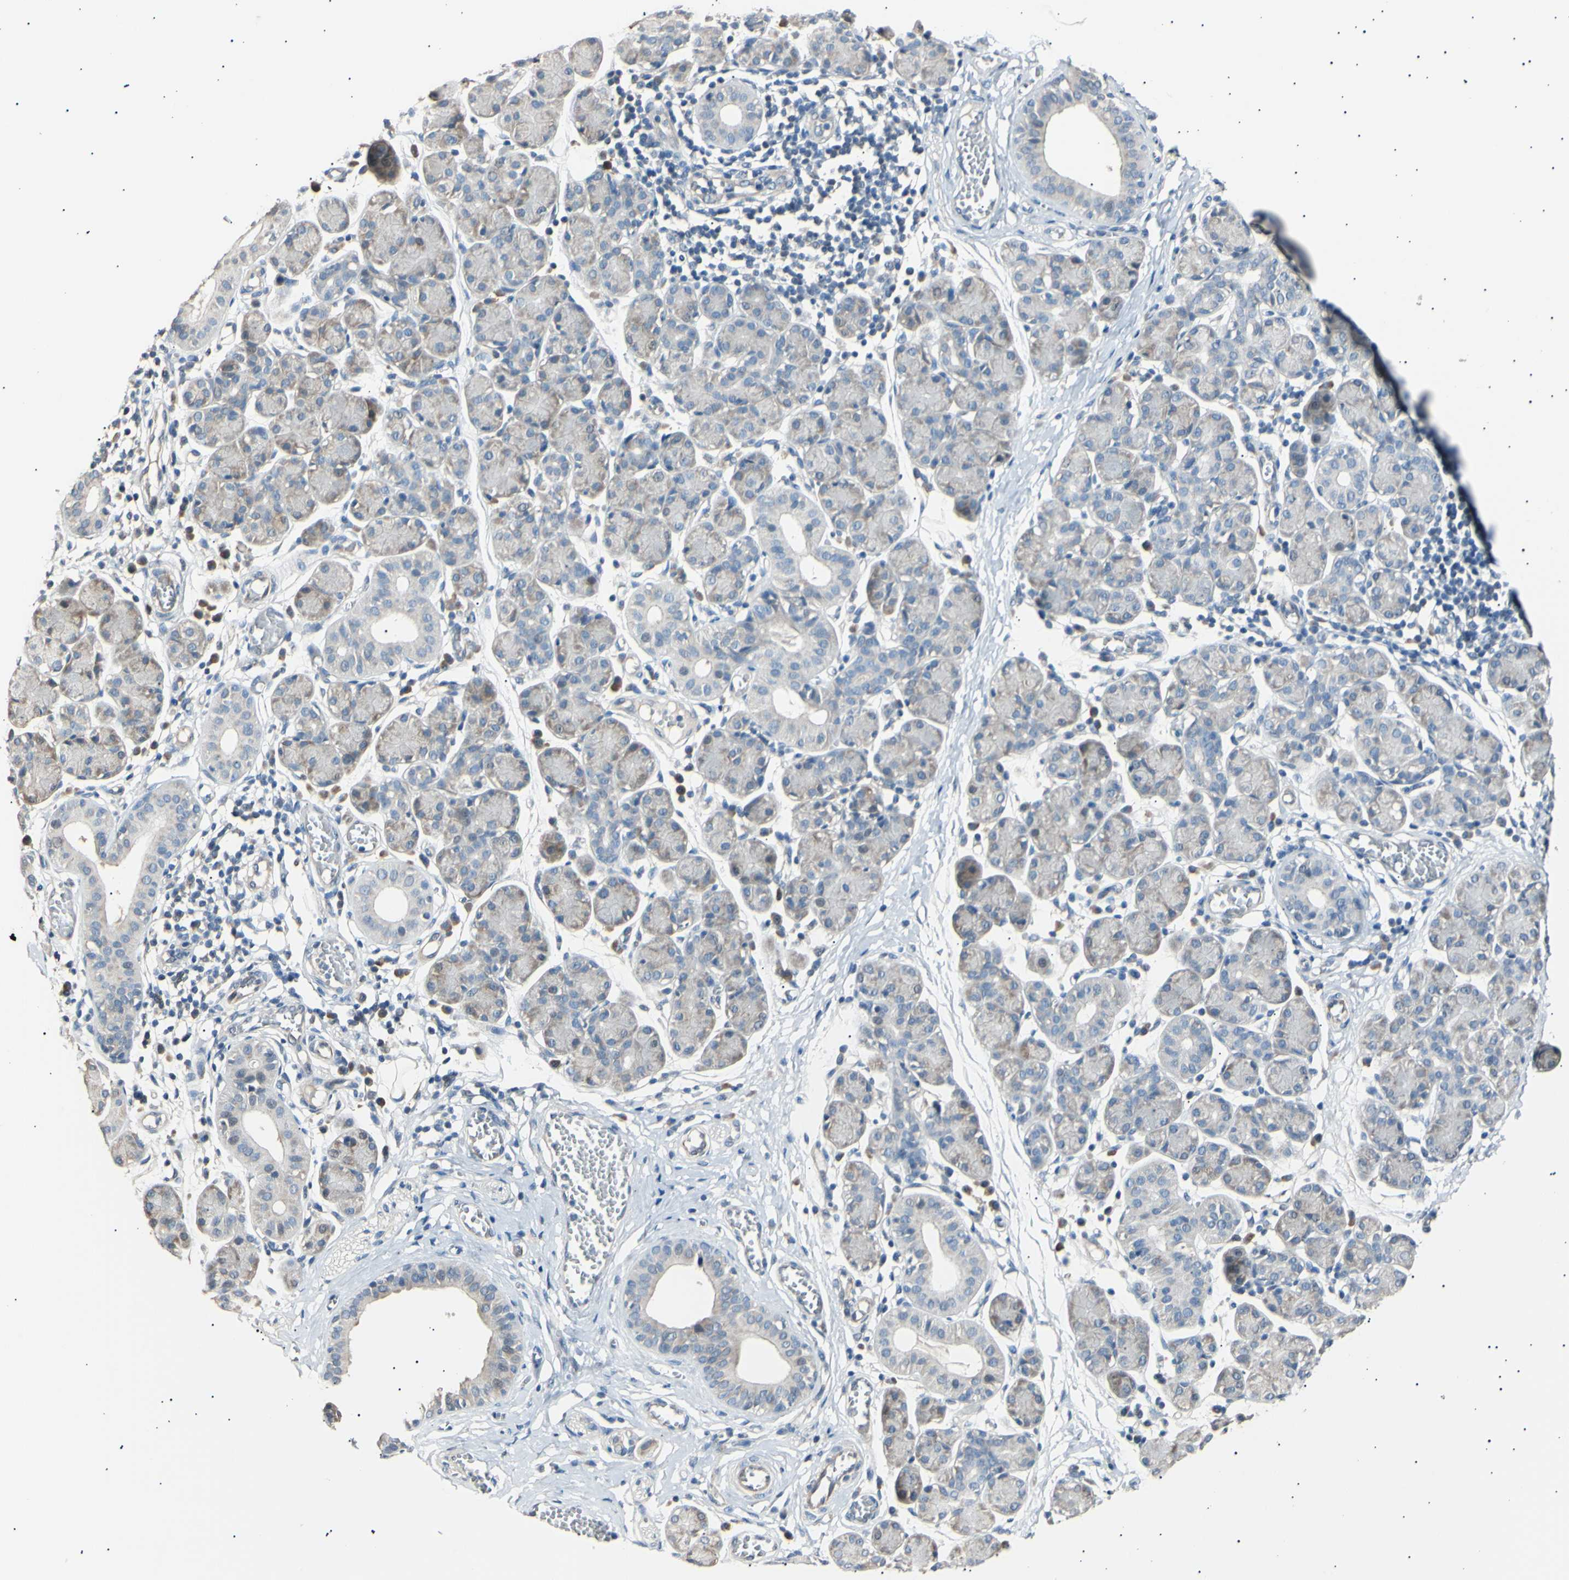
{"staining": {"intensity": "weak", "quantity": "<25%", "location": "cytoplasmic/membranous"}, "tissue": "salivary gland", "cell_type": "Glandular cells", "image_type": "normal", "snomed": [{"axis": "morphology", "description": "Normal tissue, NOS"}, {"axis": "morphology", "description": "Inflammation, NOS"}, {"axis": "topography", "description": "Lymph node"}, {"axis": "topography", "description": "Salivary gland"}], "caption": "Glandular cells show no significant protein staining in unremarkable salivary gland. (Brightfield microscopy of DAB immunohistochemistry at high magnification).", "gene": "LDLR", "patient": {"sex": "male", "age": 3}}